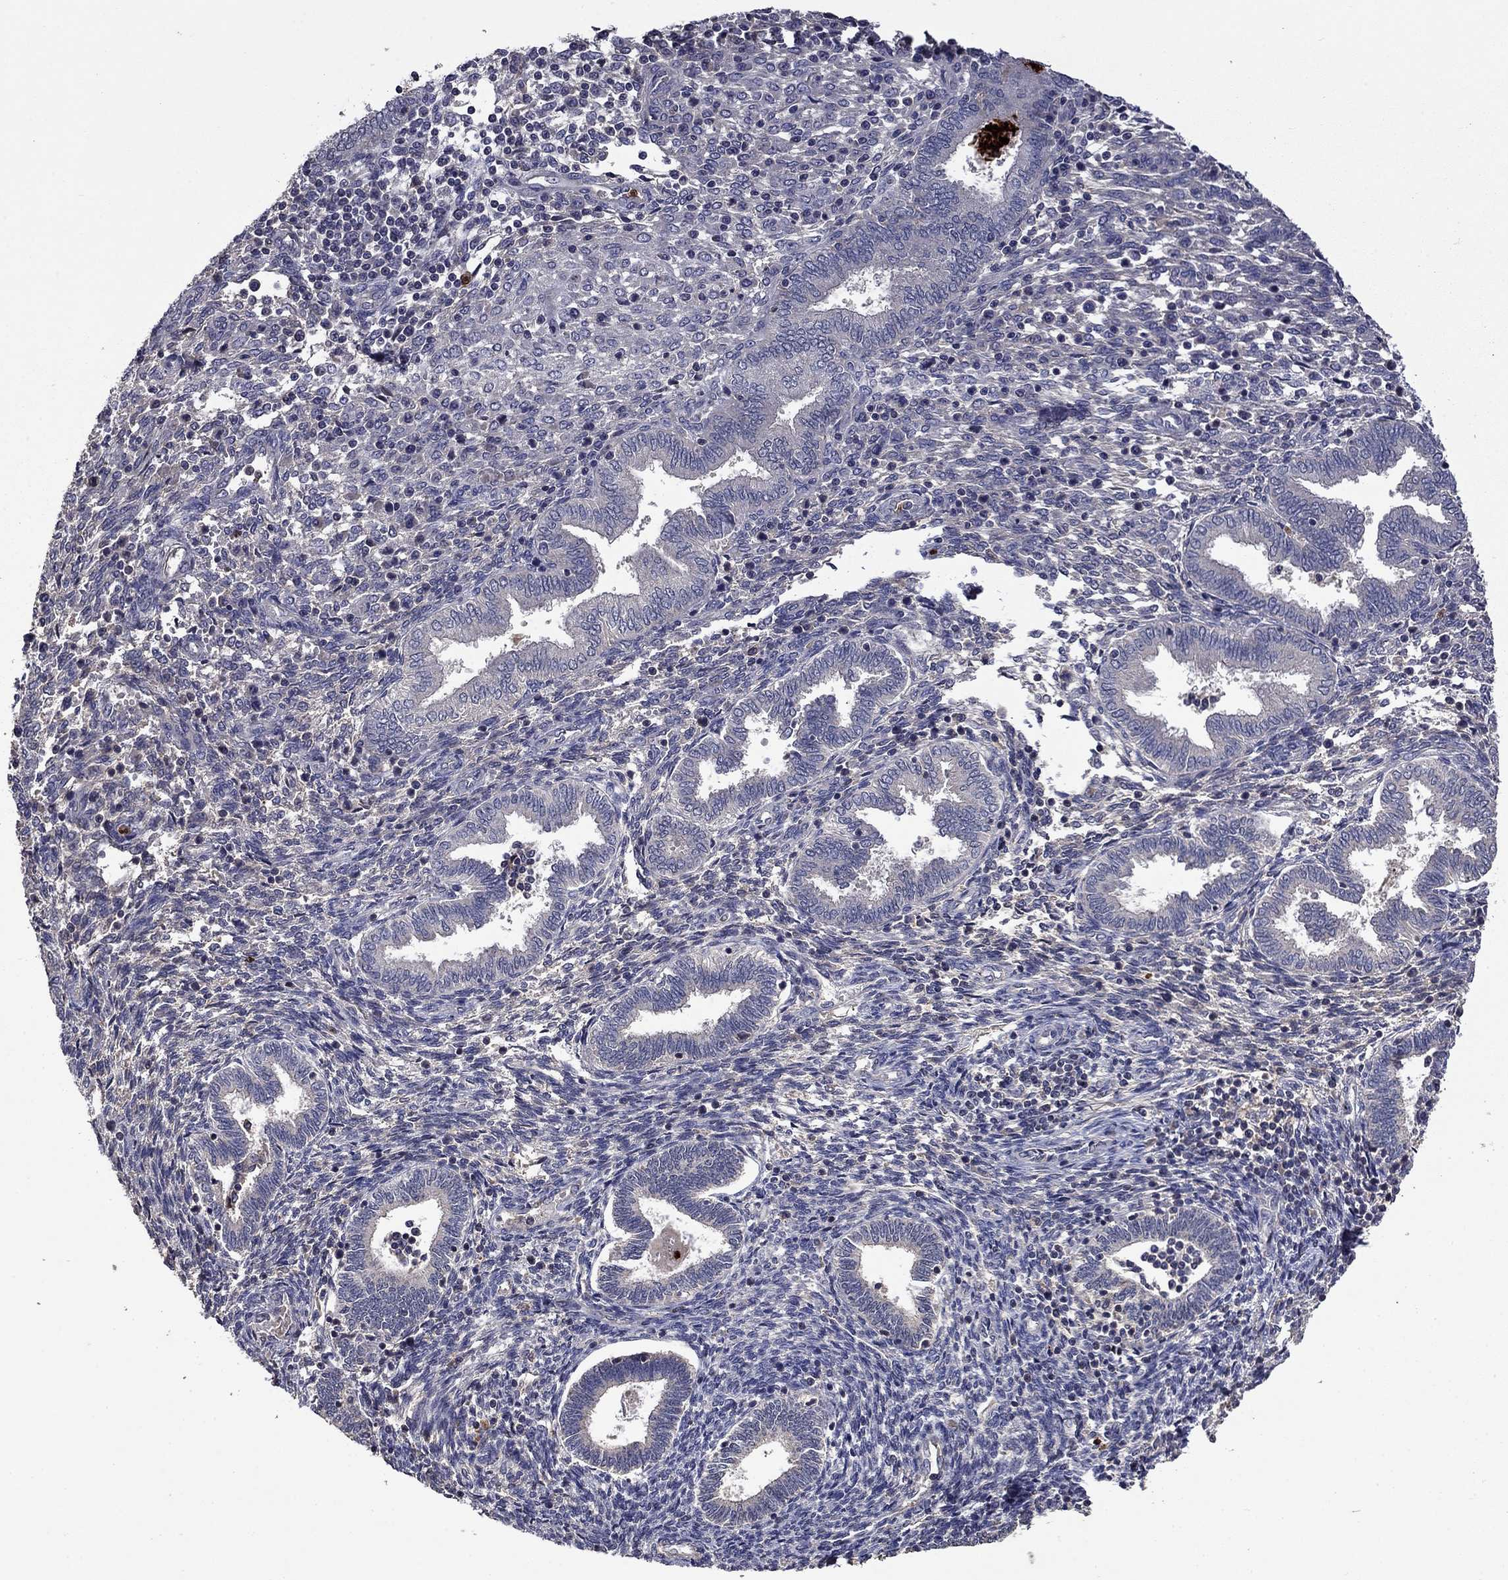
{"staining": {"intensity": "negative", "quantity": "none", "location": "none"}, "tissue": "endometrium", "cell_type": "Cells in endometrial stroma", "image_type": "normal", "snomed": [{"axis": "morphology", "description": "Normal tissue, NOS"}, {"axis": "topography", "description": "Endometrium"}], "caption": "Immunohistochemical staining of normal human endometrium demonstrates no significant expression in cells in endometrial stroma. Brightfield microscopy of immunohistochemistry (IHC) stained with DAB (3,3'-diaminobenzidine) (brown) and hematoxylin (blue), captured at high magnification.", "gene": "SATB1", "patient": {"sex": "female", "age": 42}}